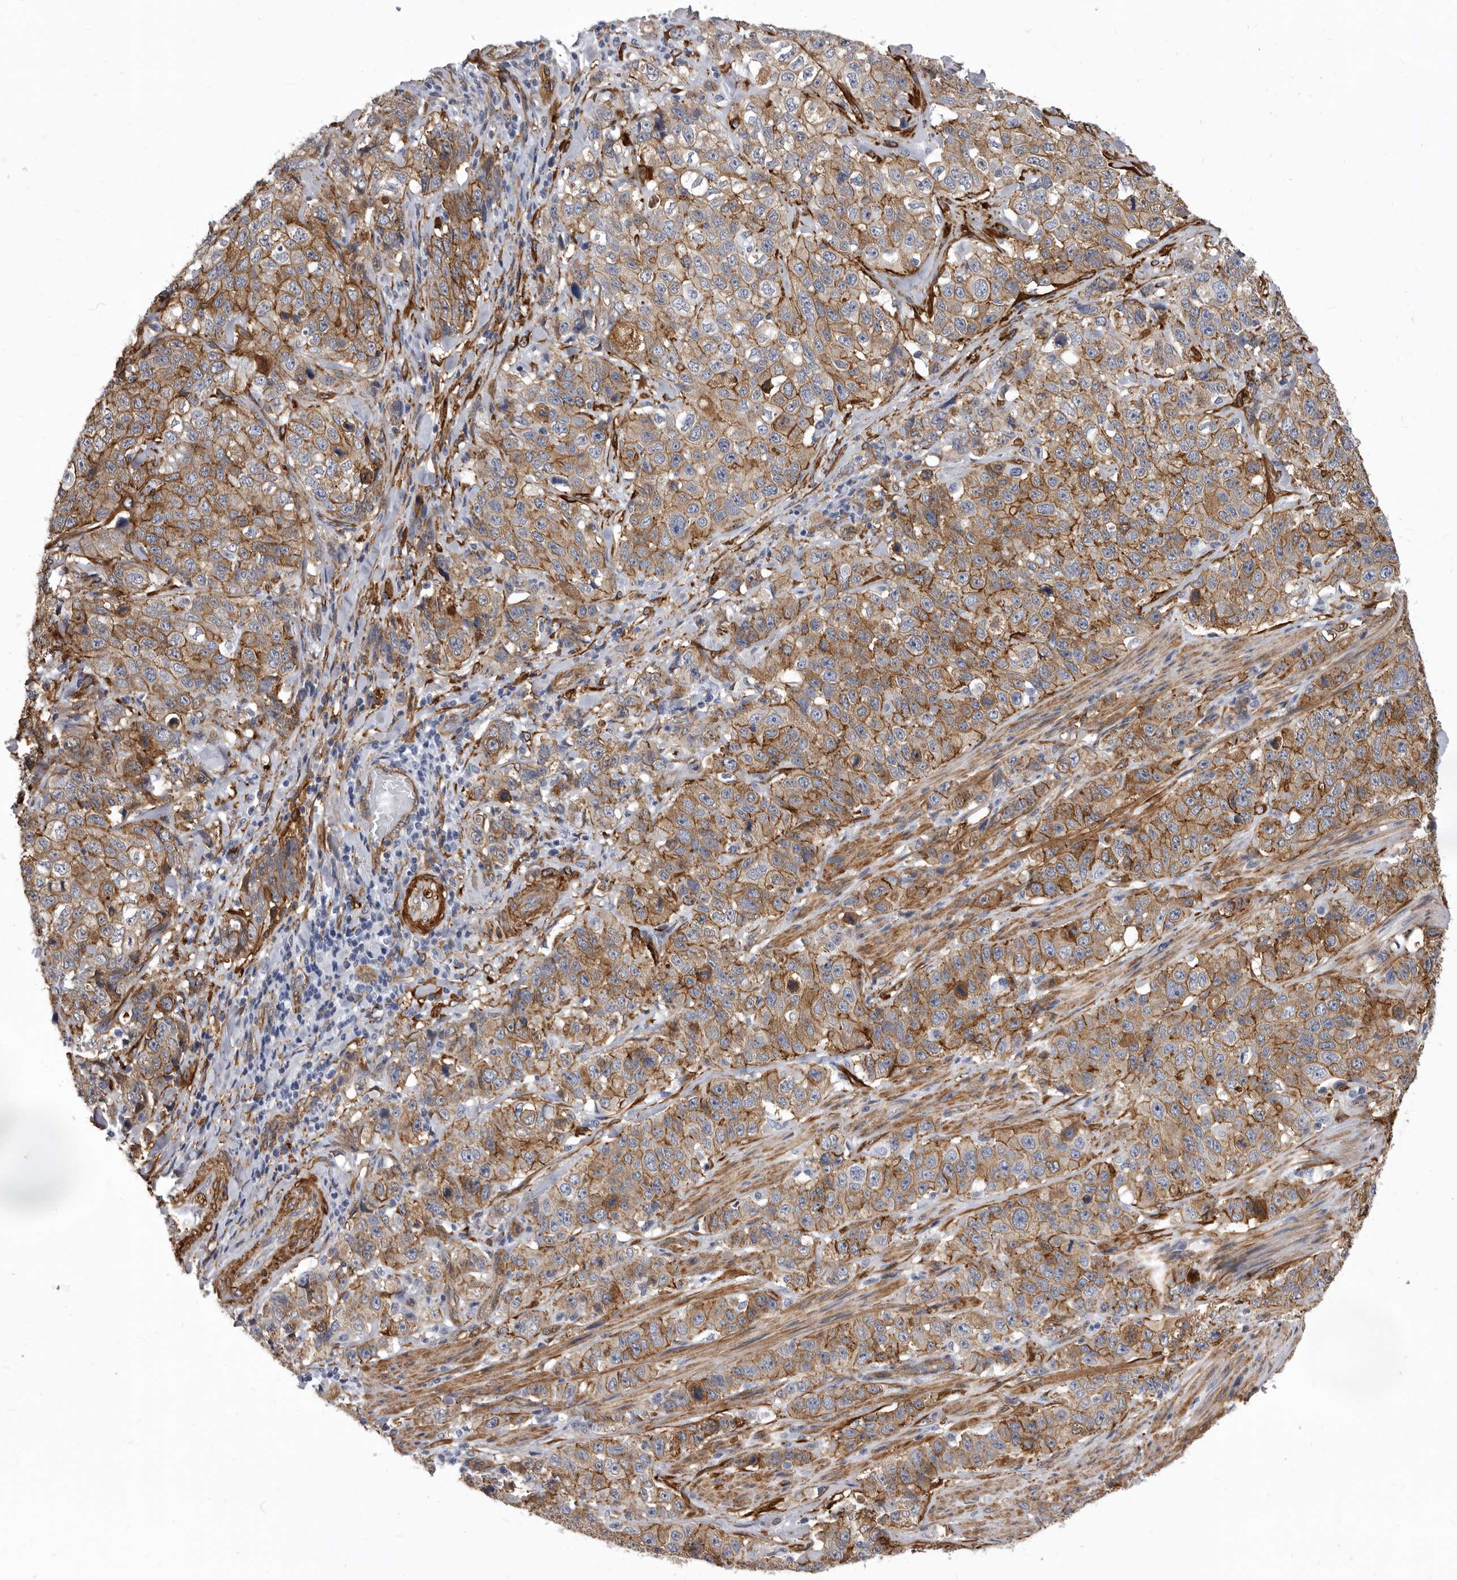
{"staining": {"intensity": "moderate", "quantity": ">75%", "location": "cytoplasmic/membranous"}, "tissue": "stomach cancer", "cell_type": "Tumor cells", "image_type": "cancer", "snomed": [{"axis": "morphology", "description": "Adenocarcinoma, NOS"}, {"axis": "topography", "description": "Stomach"}], "caption": "Immunohistochemical staining of stomach cancer reveals medium levels of moderate cytoplasmic/membranous protein expression in approximately >75% of tumor cells.", "gene": "ENAH", "patient": {"sex": "male", "age": 48}}